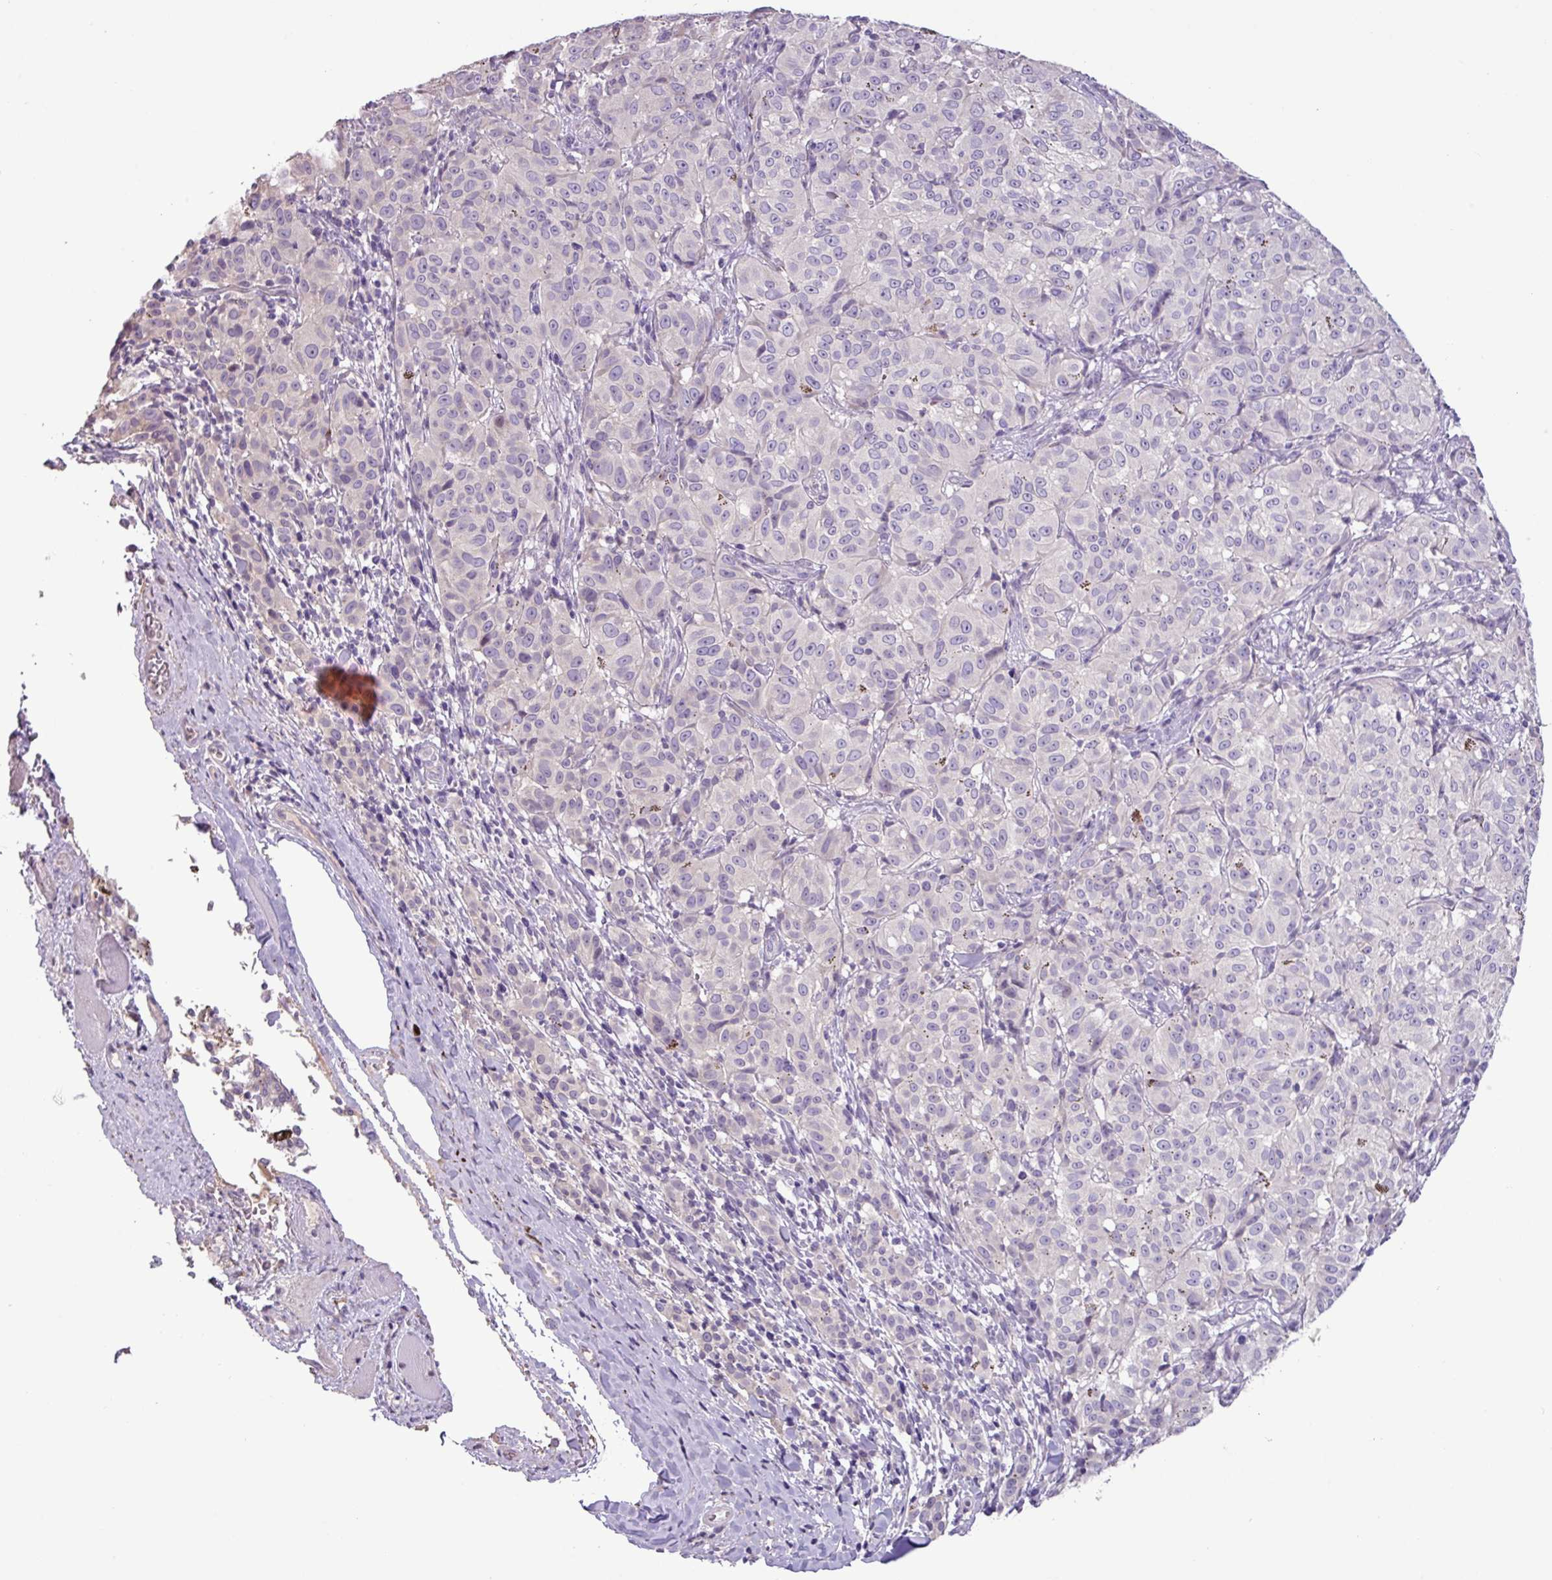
{"staining": {"intensity": "negative", "quantity": "none", "location": "none"}, "tissue": "melanoma", "cell_type": "Tumor cells", "image_type": "cancer", "snomed": [{"axis": "morphology", "description": "Malignant melanoma, NOS"}, {"axis": "topography", "description": "Skin"}], "caption": "A high-resolution image shows immunohistochemistry staining of malignant melanoma, which demonstrates no significant positivity in tumor cells.", "gene": "PNLDC1", "patient": {"sex": "female", "age": 72}}